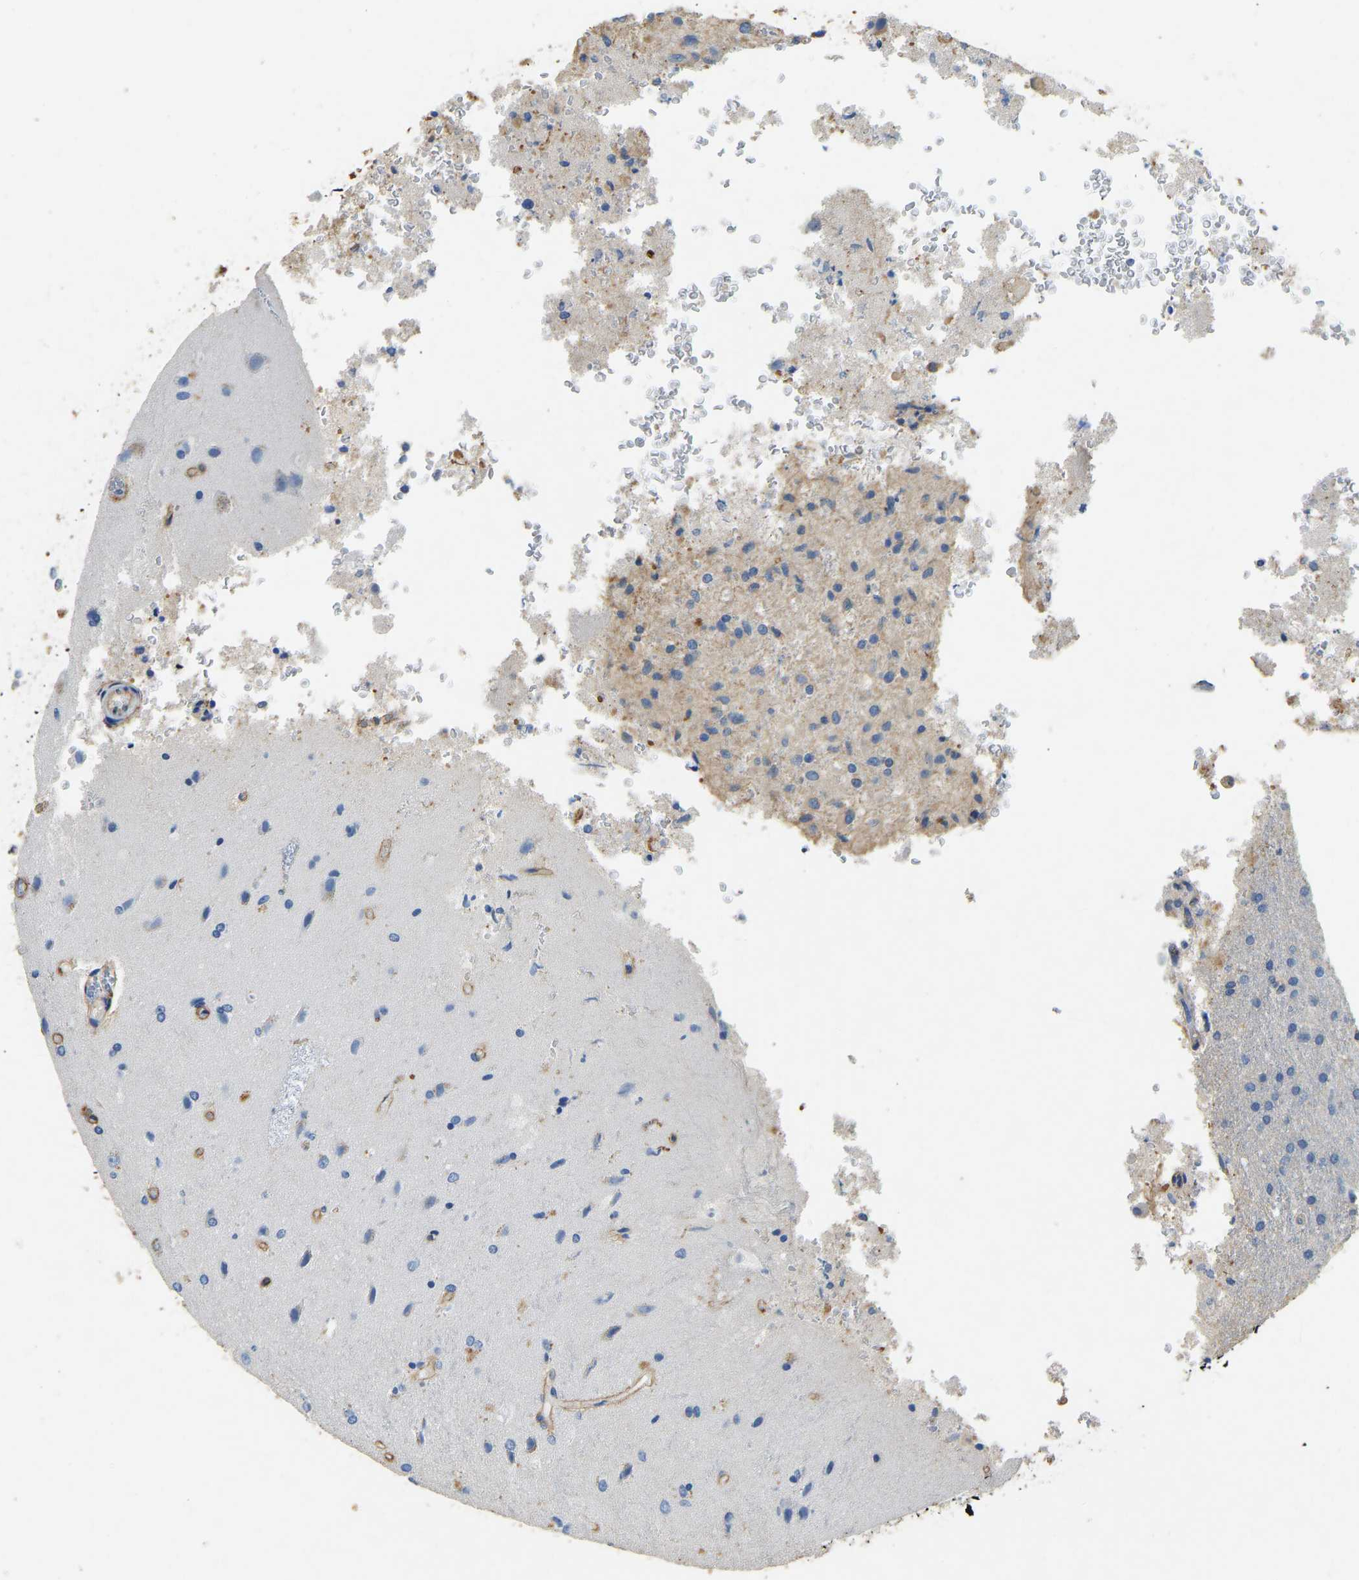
{"staining": {"intensity": "moderate", "quantity": "<25%", "location": "cytoplasmic/membranous"}, "tissue": "glioma", "cell_type": "Tumor cells", "image_type": "cancer", "snomed": [{"axis": "morphology", "description": "Normal tissue, NOS"}, {"axis": "morphology", "description": "Glioma, malignant, High grade"}, {"axis": "topography", "description": "Cerebral cortex"}], "caption": "Immunohistochemical staining of human malignant high-grade glioma reveals low levels of moderate cytoplasmic/membranous protein expression in approximately <25% of tumor cells.", "gene": "TECTA", "patient": {"sex": "male", "age": 77}}